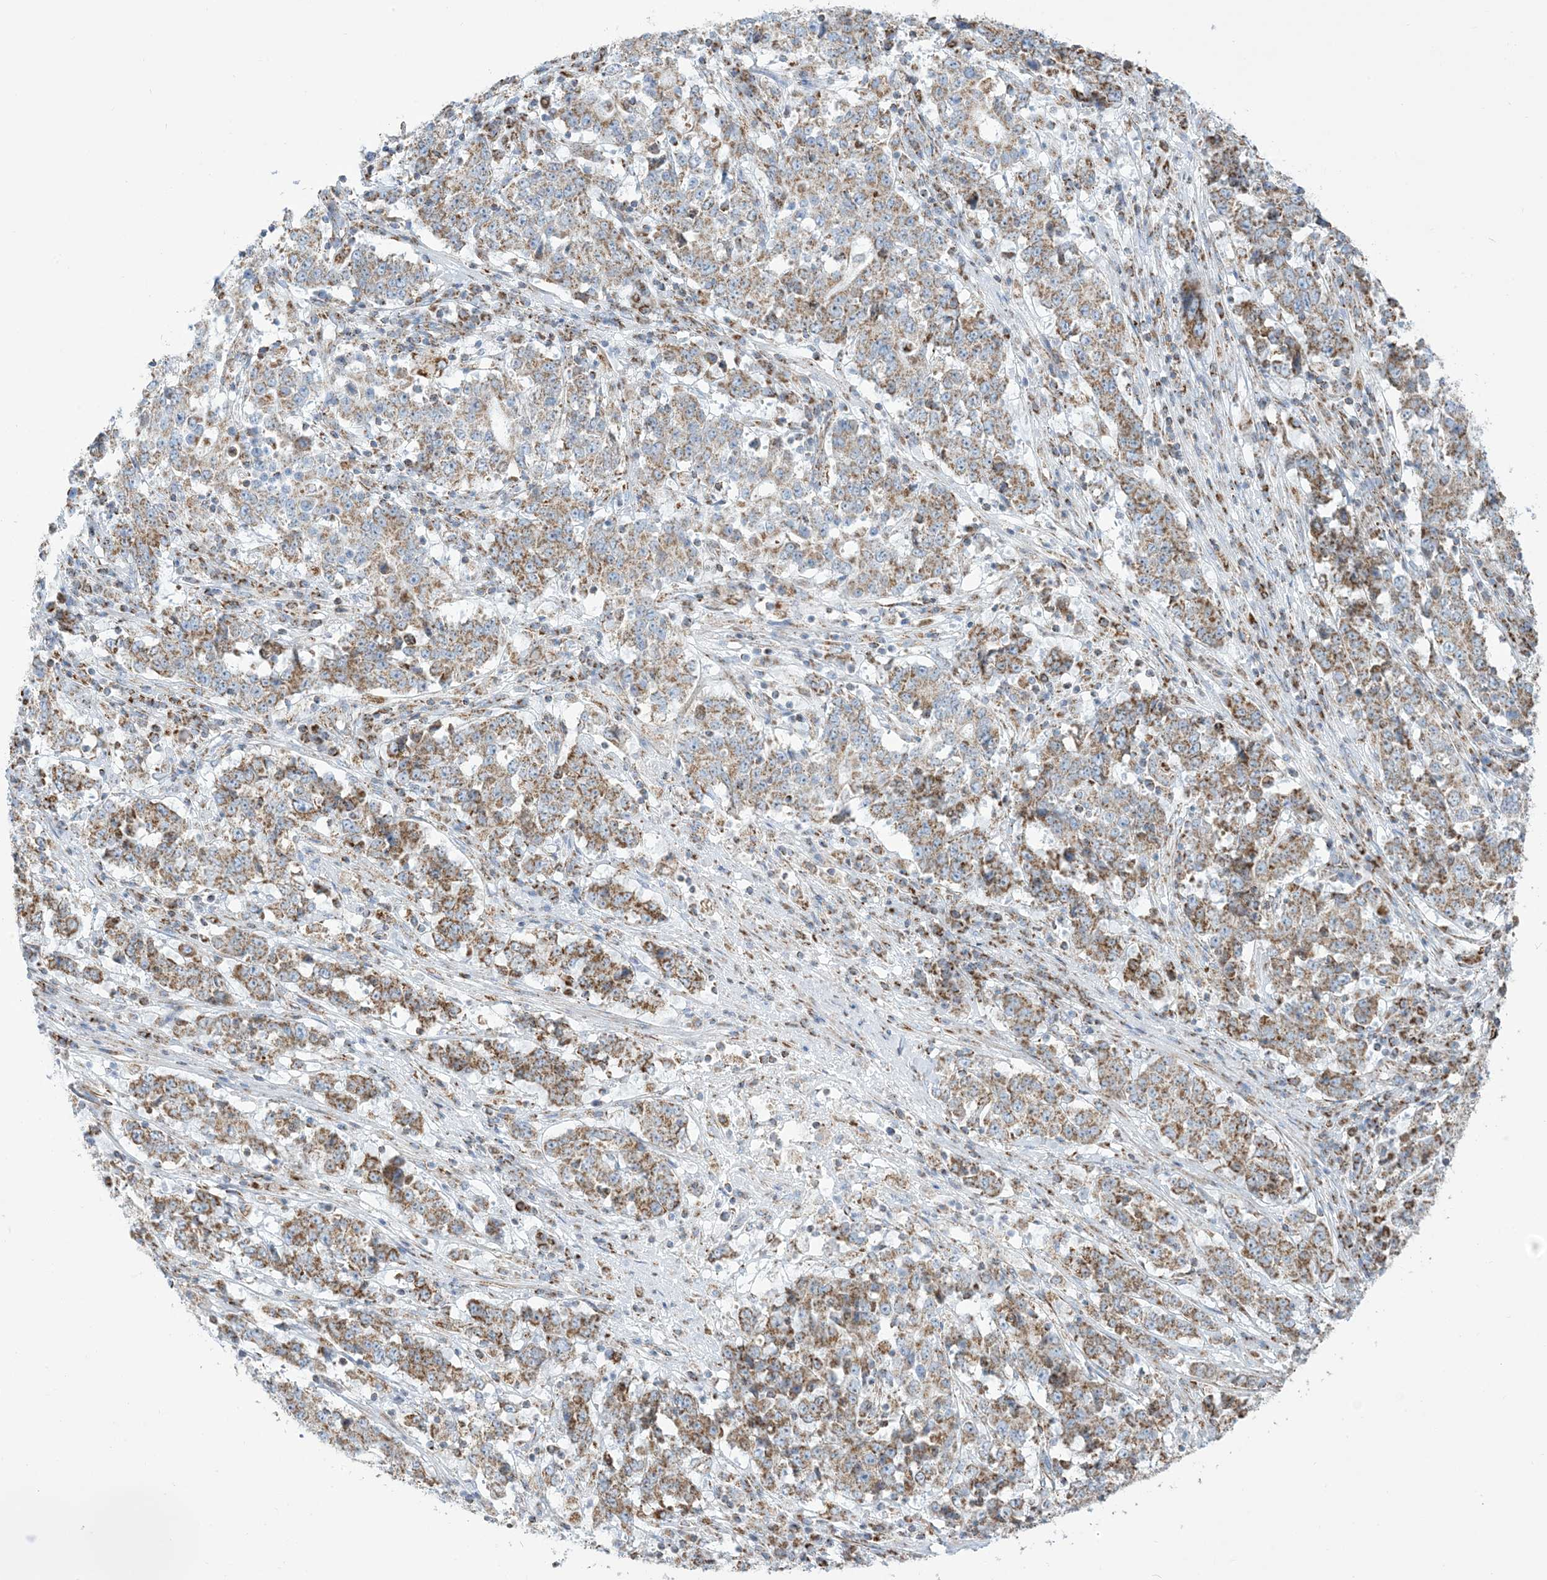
{"staining": {"intensity": "moderate", "quantity": ">75%", "location": "cytoplasmic/membranous"}, "tissue": "stomach cancer", "cell_type": "Tumor cells", "image_type": "cancer", "snomed": [{"axis": "morphology", "description": "Adenocarcinoma, NOS"}, {"axis": "topography", "description": "Stomach"}], "caption": "An immunohistochemistry histopathology image of neoplastic tissue is shown. Protein staining in brown highlights moderate cytoplasmic/membranous positivity in stomach cancer within tumor cells.", "gene": "SAMM50", "patient": {"sex": "male", "age": 59}}